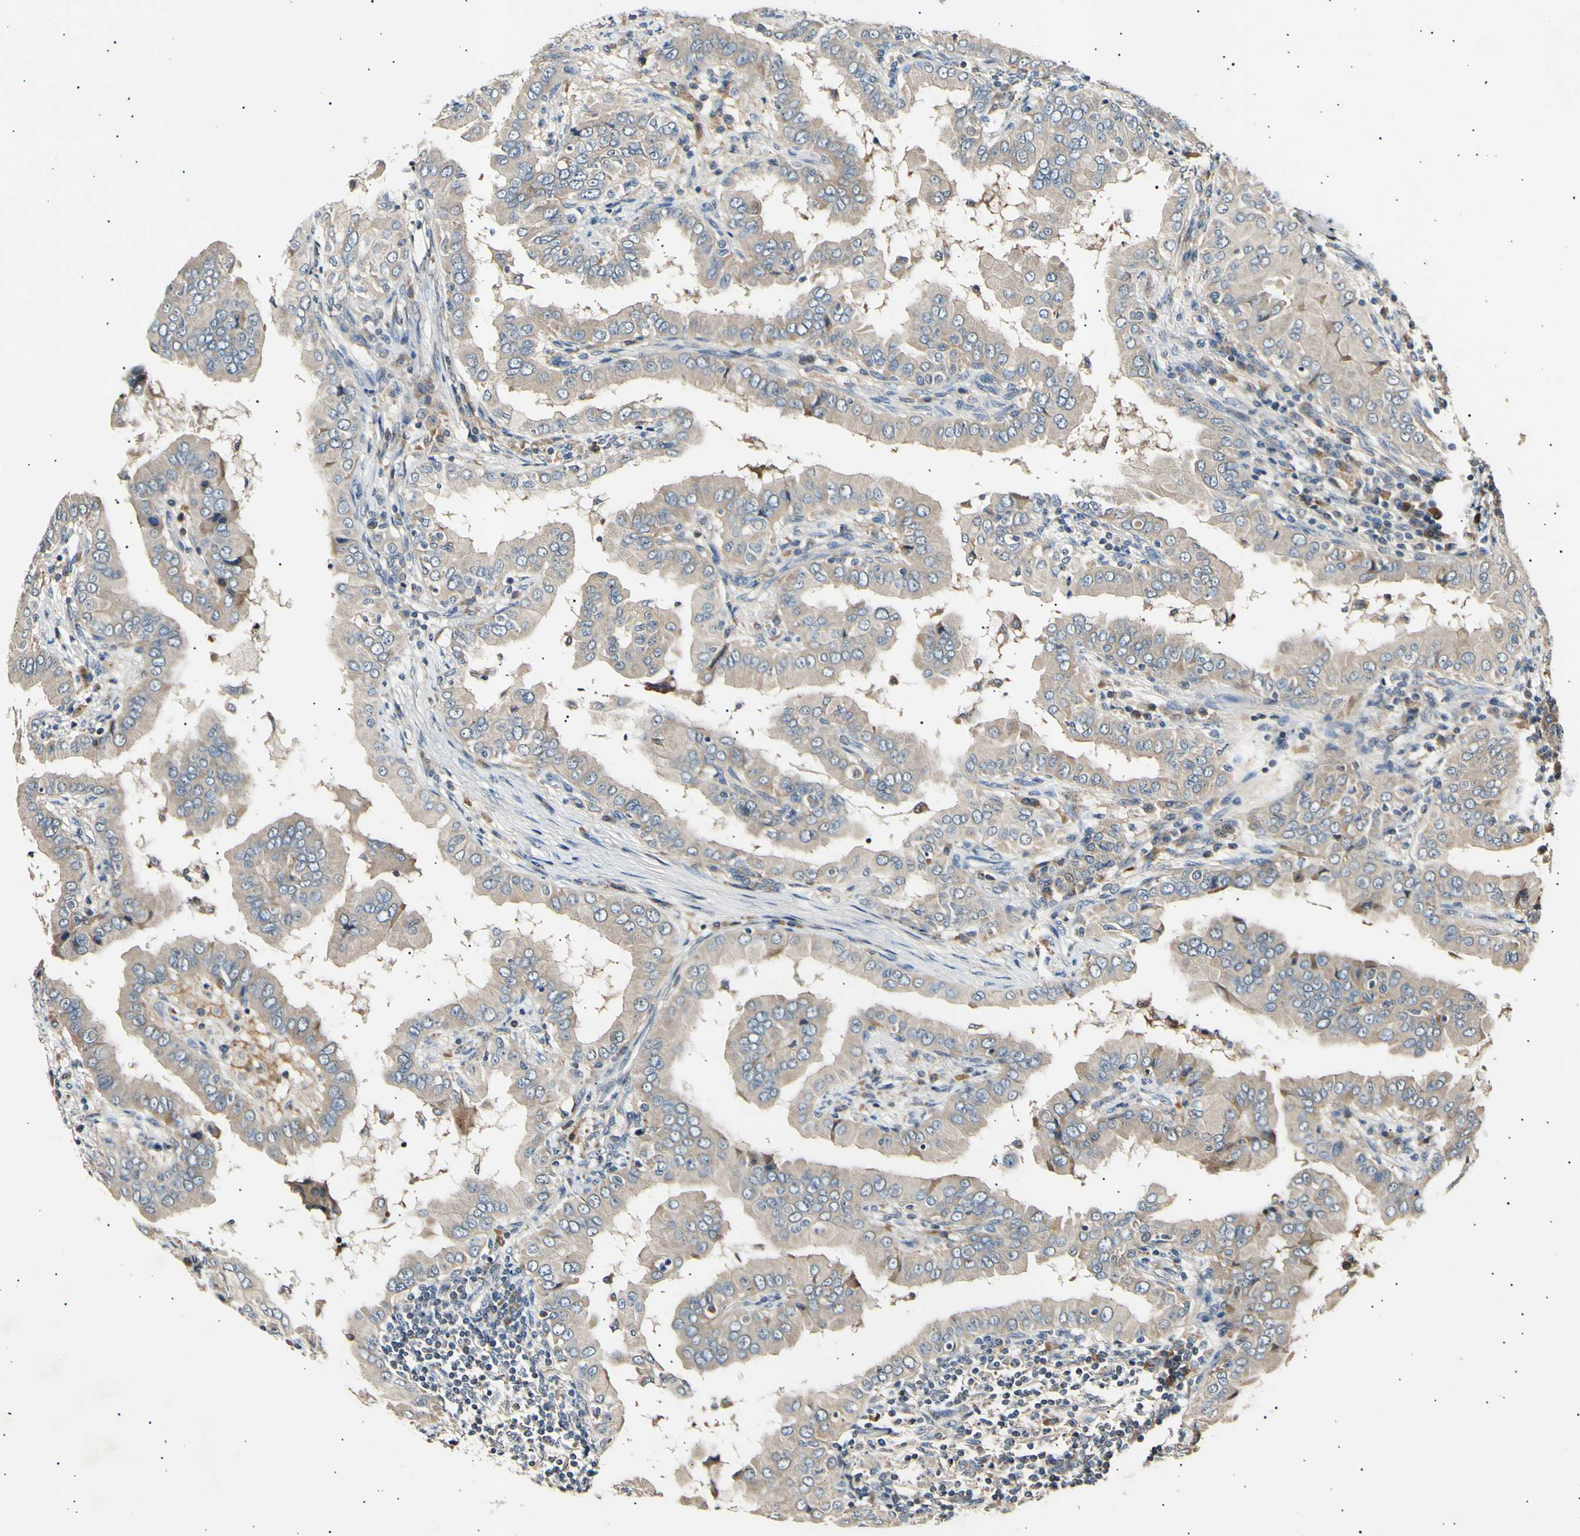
{"staining": {"intensity": "weak", "quantity": ">75%", "location": "cytoplasmic/membranous"}, "tissue": "thyroid cancer", "cell_type": "Tumor cells", "image_type": "cancer", "snomed": [{"axis": "morphology", "description": "Papillary adenocarcinoma, NOS"}, {"axis": "topography", "description": "Thyroid gland"}], "caption": "This image displays immunohistochemistry (IHC) staining of thyroid papillary adenocarcinoma, with low weak cytoplasmic/membranous positivity in about >75% of tumor cells.", "gene": "ITGA6", "patient": {"sex": "male", "age": 33}}